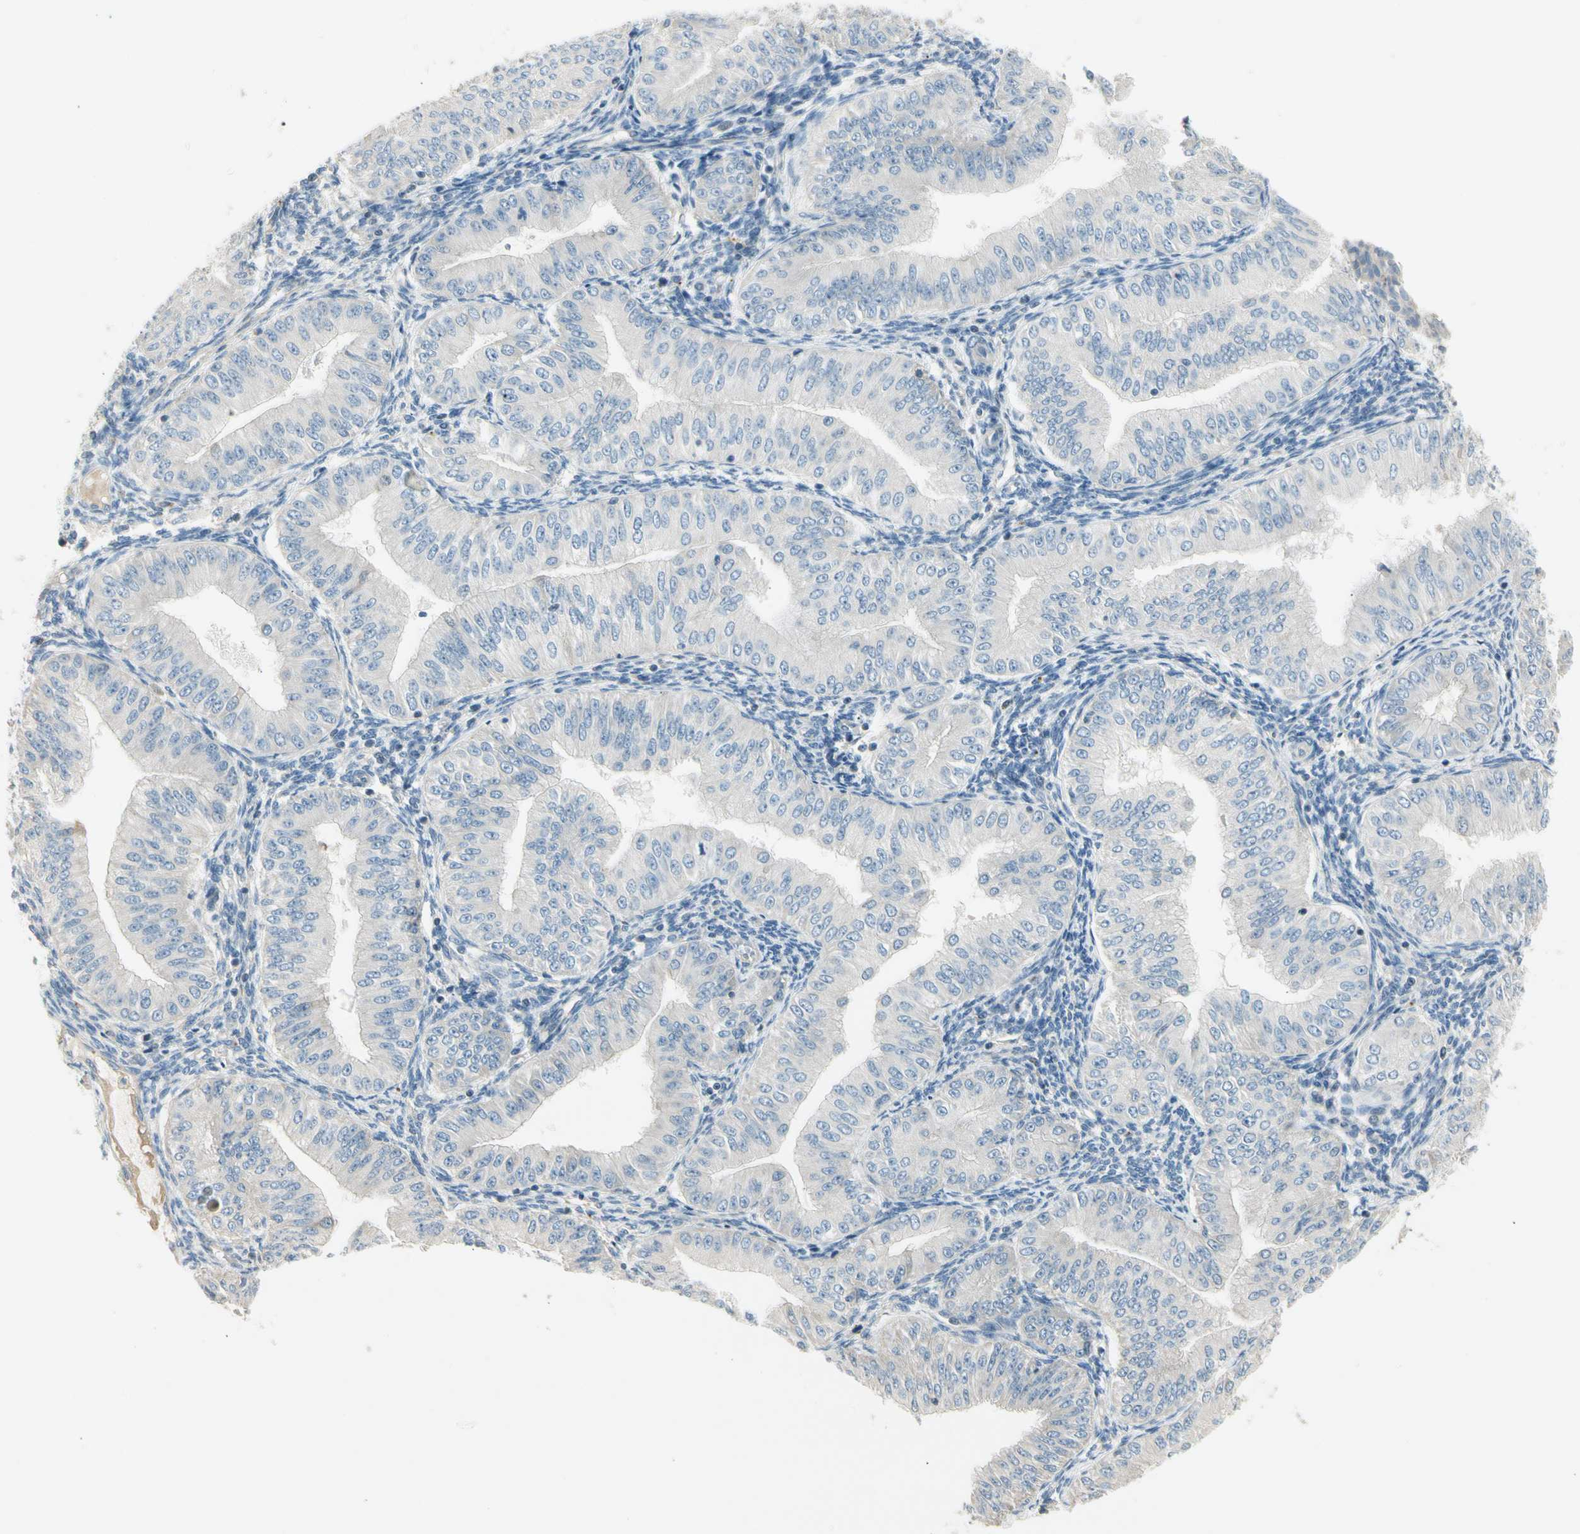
{"staining": {"intensity": "negative", "quantity": "none", "location": "none"}, "tissue": "endometrial cancer", "cell_type": "Tumor cells", "image_type": "cancer", "snomed": [{"axis": "morphology", "description": "Normal tissue, NOS"}, {"axis": "morphology", "description": "Adenocarcinoma, NOS"}, {"axis": "topography", "description": "Endometrium"}], "caption": "This is a image of immunohistochemistry staining of endometrial adenocarcinoma, which shows no positivity in tumor cells.", "gene": "ADGRA3", "patient": {"sex": "female", "age": 53}}